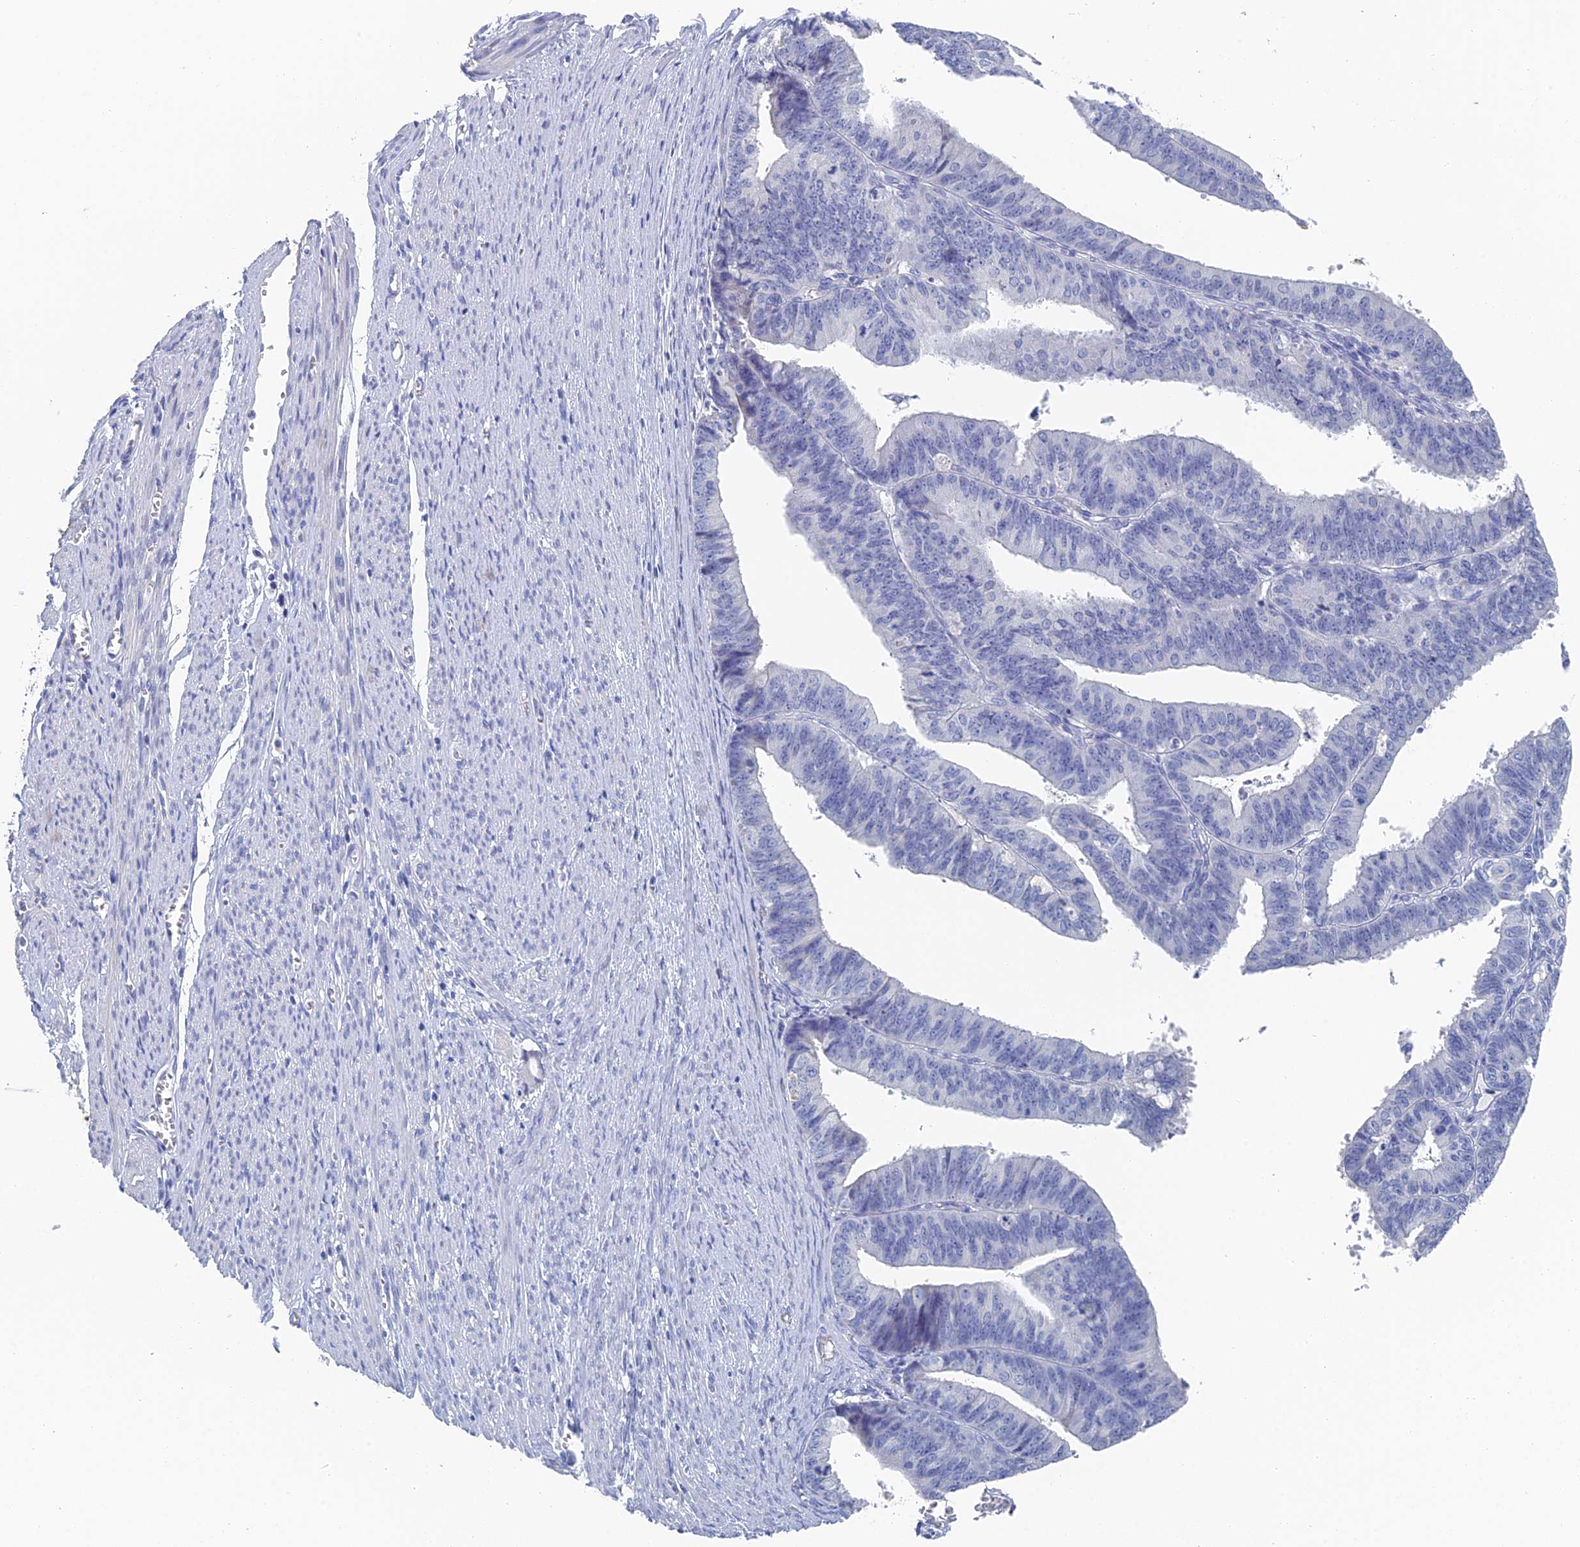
{"staining": {"intensity": "negative", "quantity": "none", "location": "none"}, "tissue": "endometrial cancer", "cell_type": "Tumor cells", "image_type": "cancer", "snomed": [{"axis": "morphology", "description": "Adenocarcinoma, NOS"}, {"axis": "topography", "description": "Endometrium"}], "caption": "Immunohistochemistry photomicrograph of neoplastic tissue: human endometrial cancer (adenocarcinoma) stained with DAB shows no significant protein positivity in tumor cells. Brightfield microscopy of IHC stained with DAB (brown) and hematoxylin (blue), captured at high magnification.", "gene": "GFAP", "patient": {"sex": "female", "age": 73}}